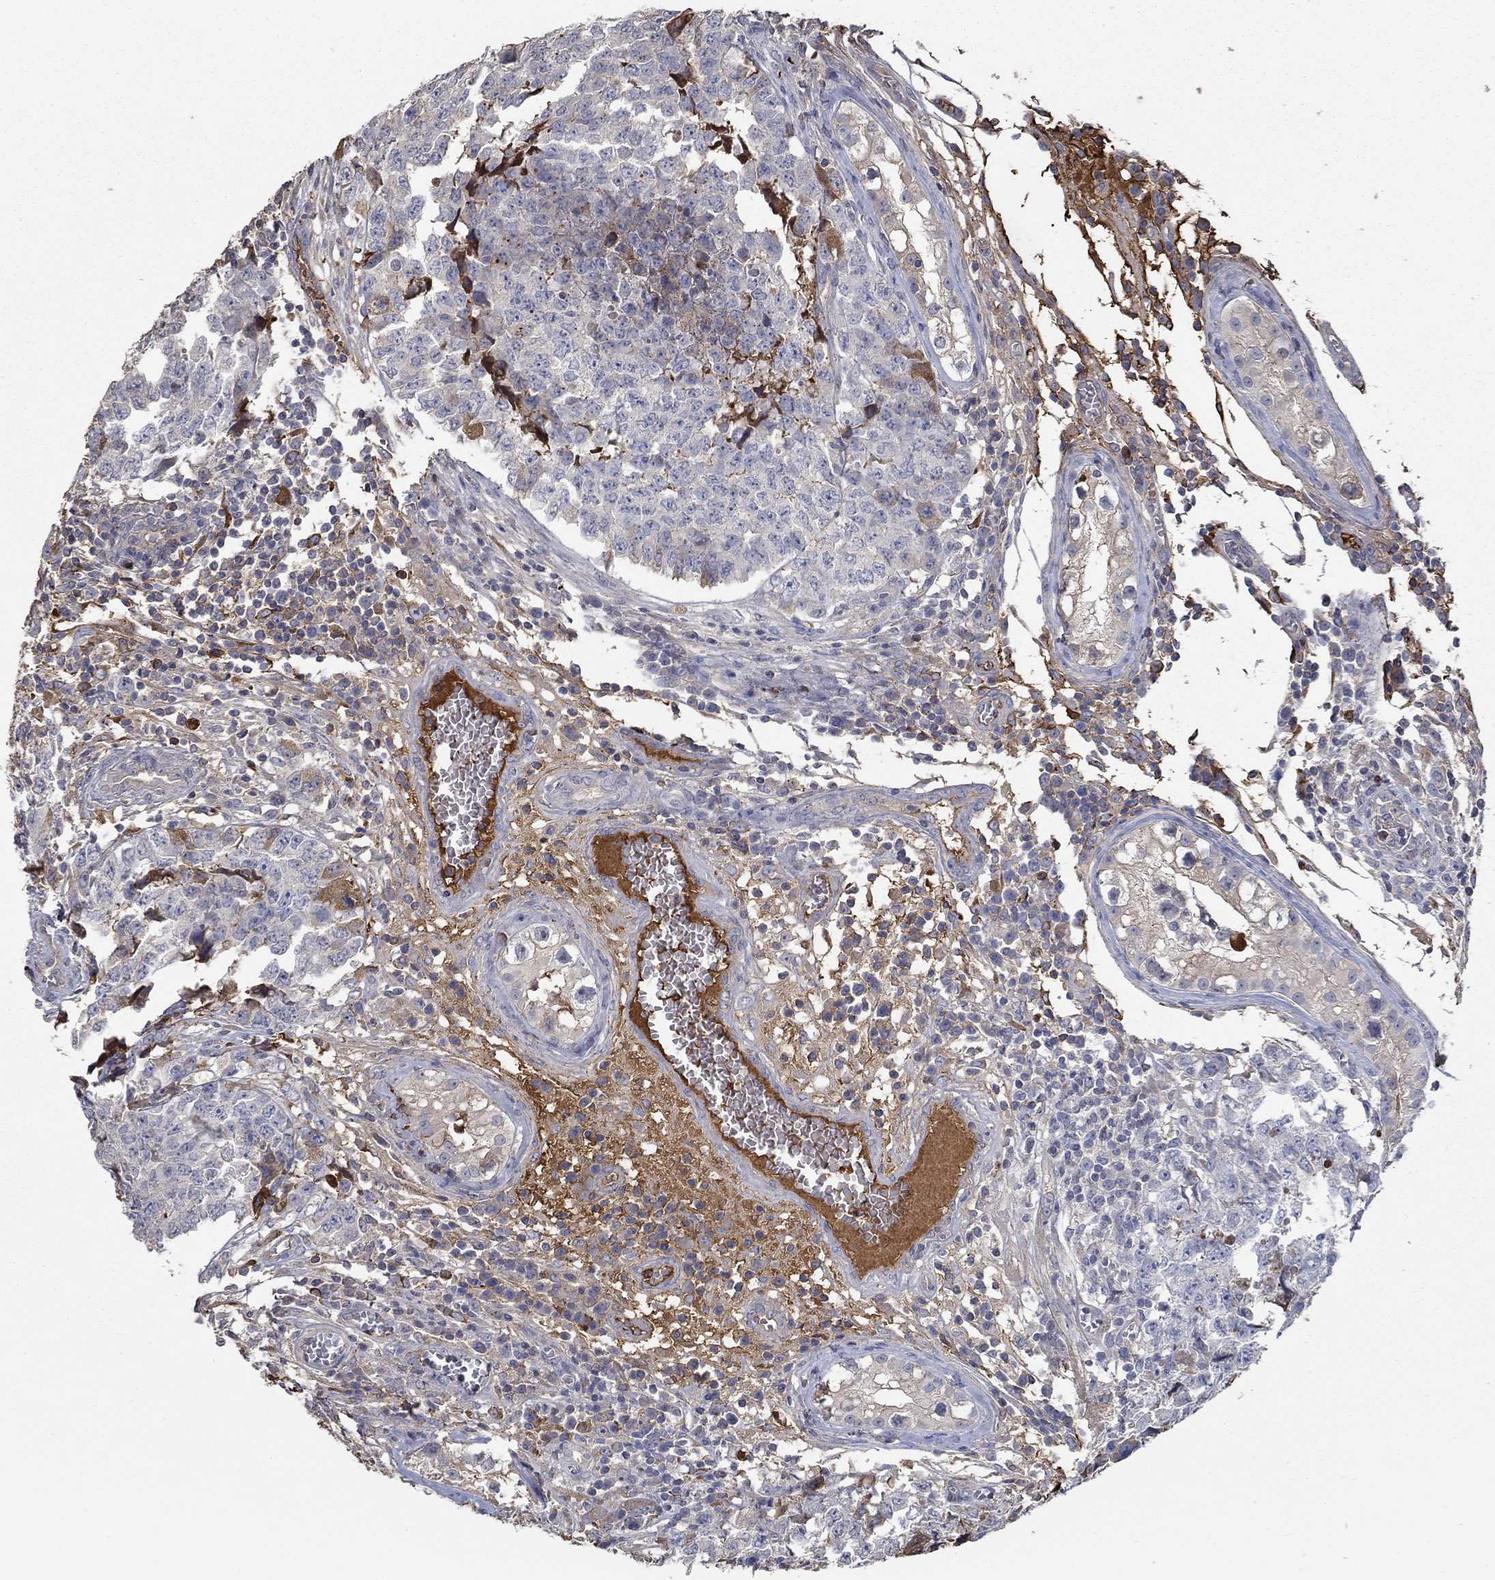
{"staining": {"intensity": "negative", "quantity": "none", "location": "none"}, "tissue": "testis cancer", "cell_type": "Tumor cells", "image_type": "cancer", "snomed": [{"axis": "morphology", "description": "Carcinoma, Embryonal, NOS"}, {"axis": "topography", "description": "Testis"}], "caption": "Tumor cells are negative for brown protein staining in testis embryonal carcinoma. Brightfield microscopy of immunohistochemistry (IHC) stained with DAB (brown) and hematoxylin (blue), captured at high magnification.", "gene": "IL10", "patient": {"sex": "male", "age": 23}}